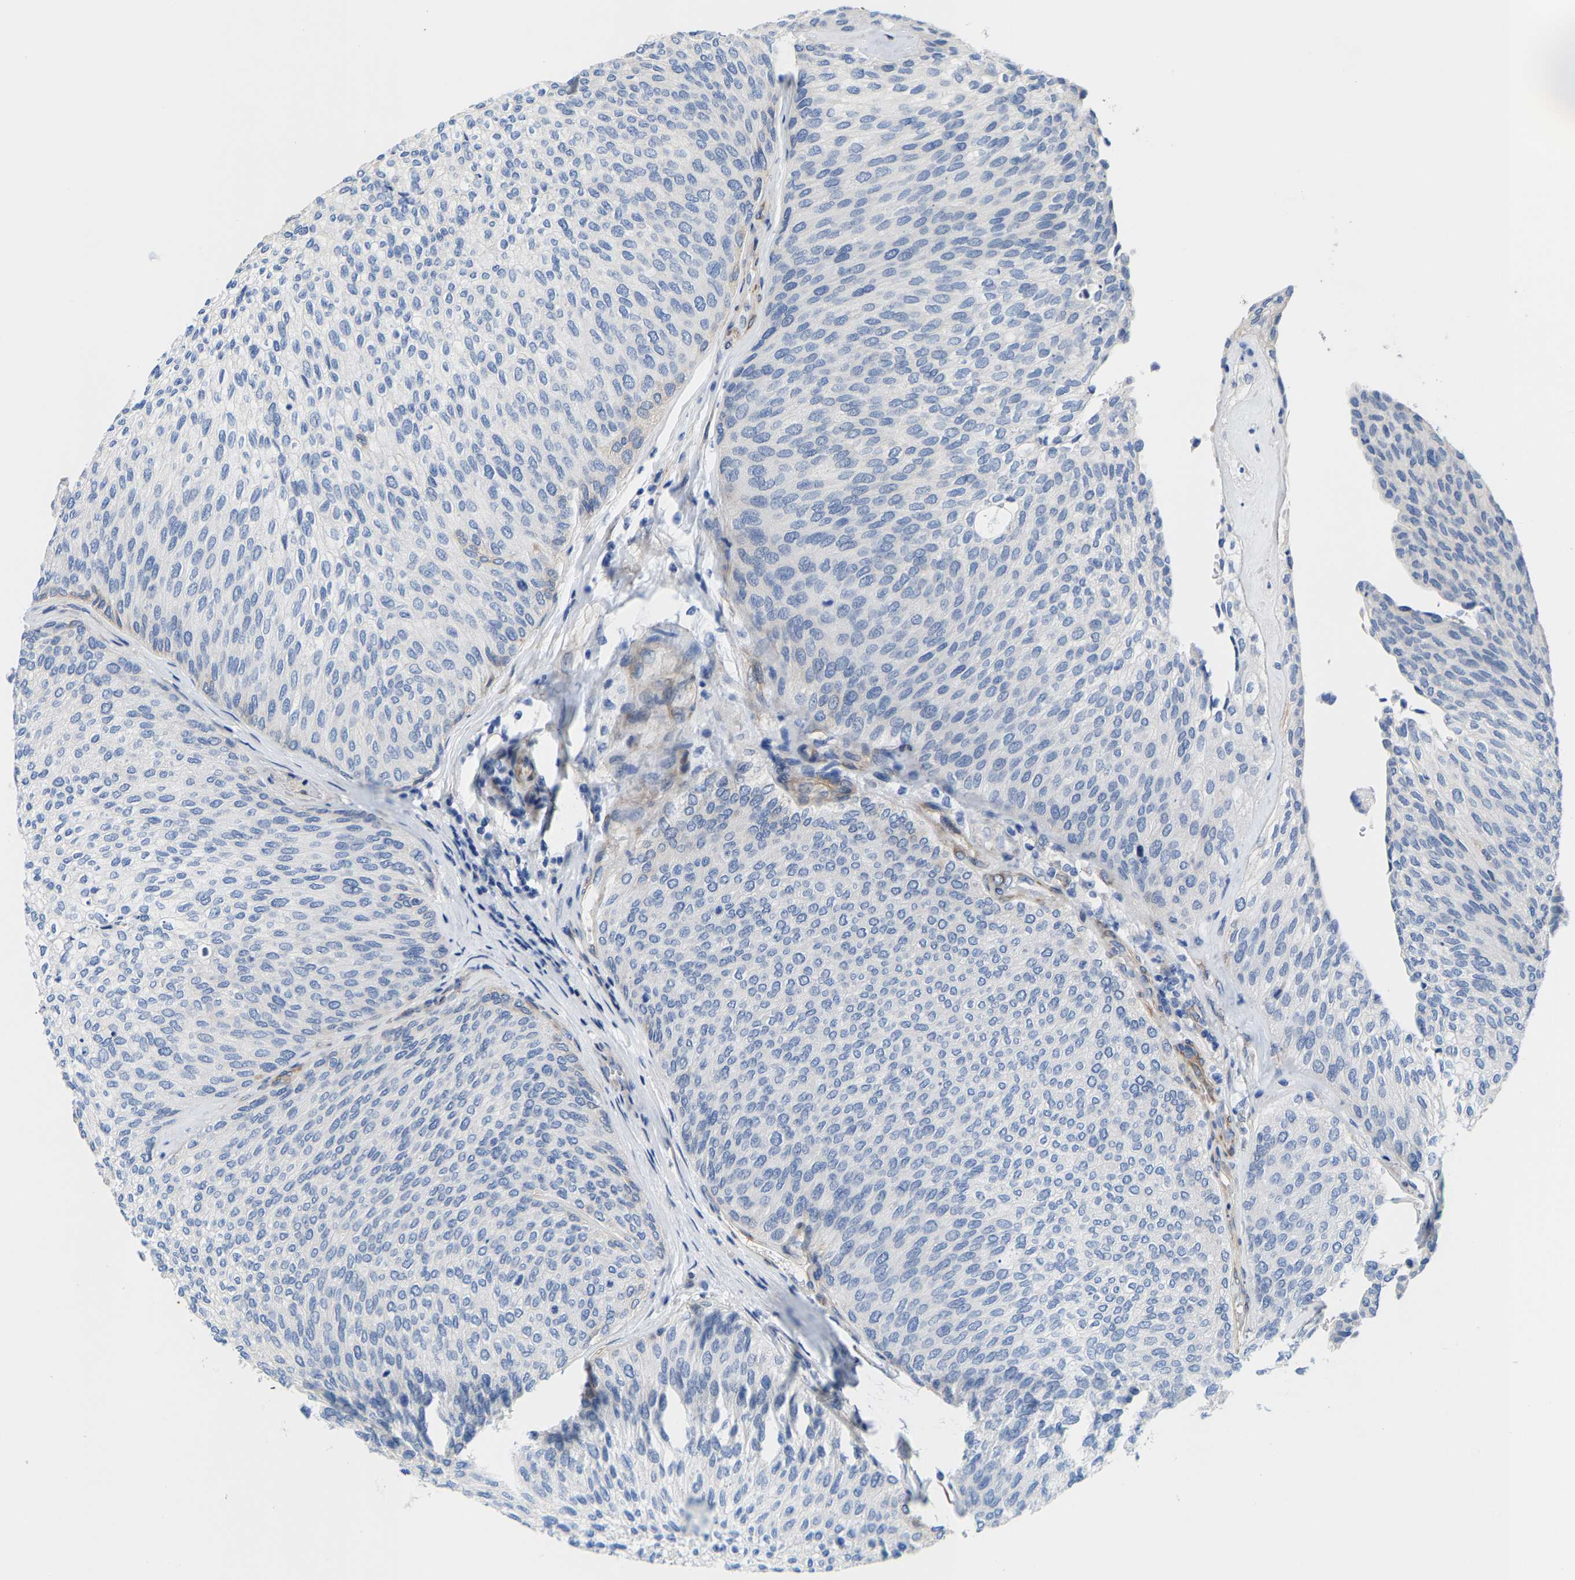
{"staining": {"intensity": "negative", "quantity": "none", "location": "none"}, "tissue": "urothelial cancer", "cell_type": "Tumor cells", "image_type": "cancer", "snomed": [{"axis": "morphology", "description": "Urothelial carcinoma, Low grade"}, {"axis": "topography", "description": "Urinary bladder"}], "caption": "Urothelial cancer stained for a protein using immunohistochemistry reveals no staining tumor cells.", "gene": "DSCAM", "patient": {"sex": "female", "age": 79}}